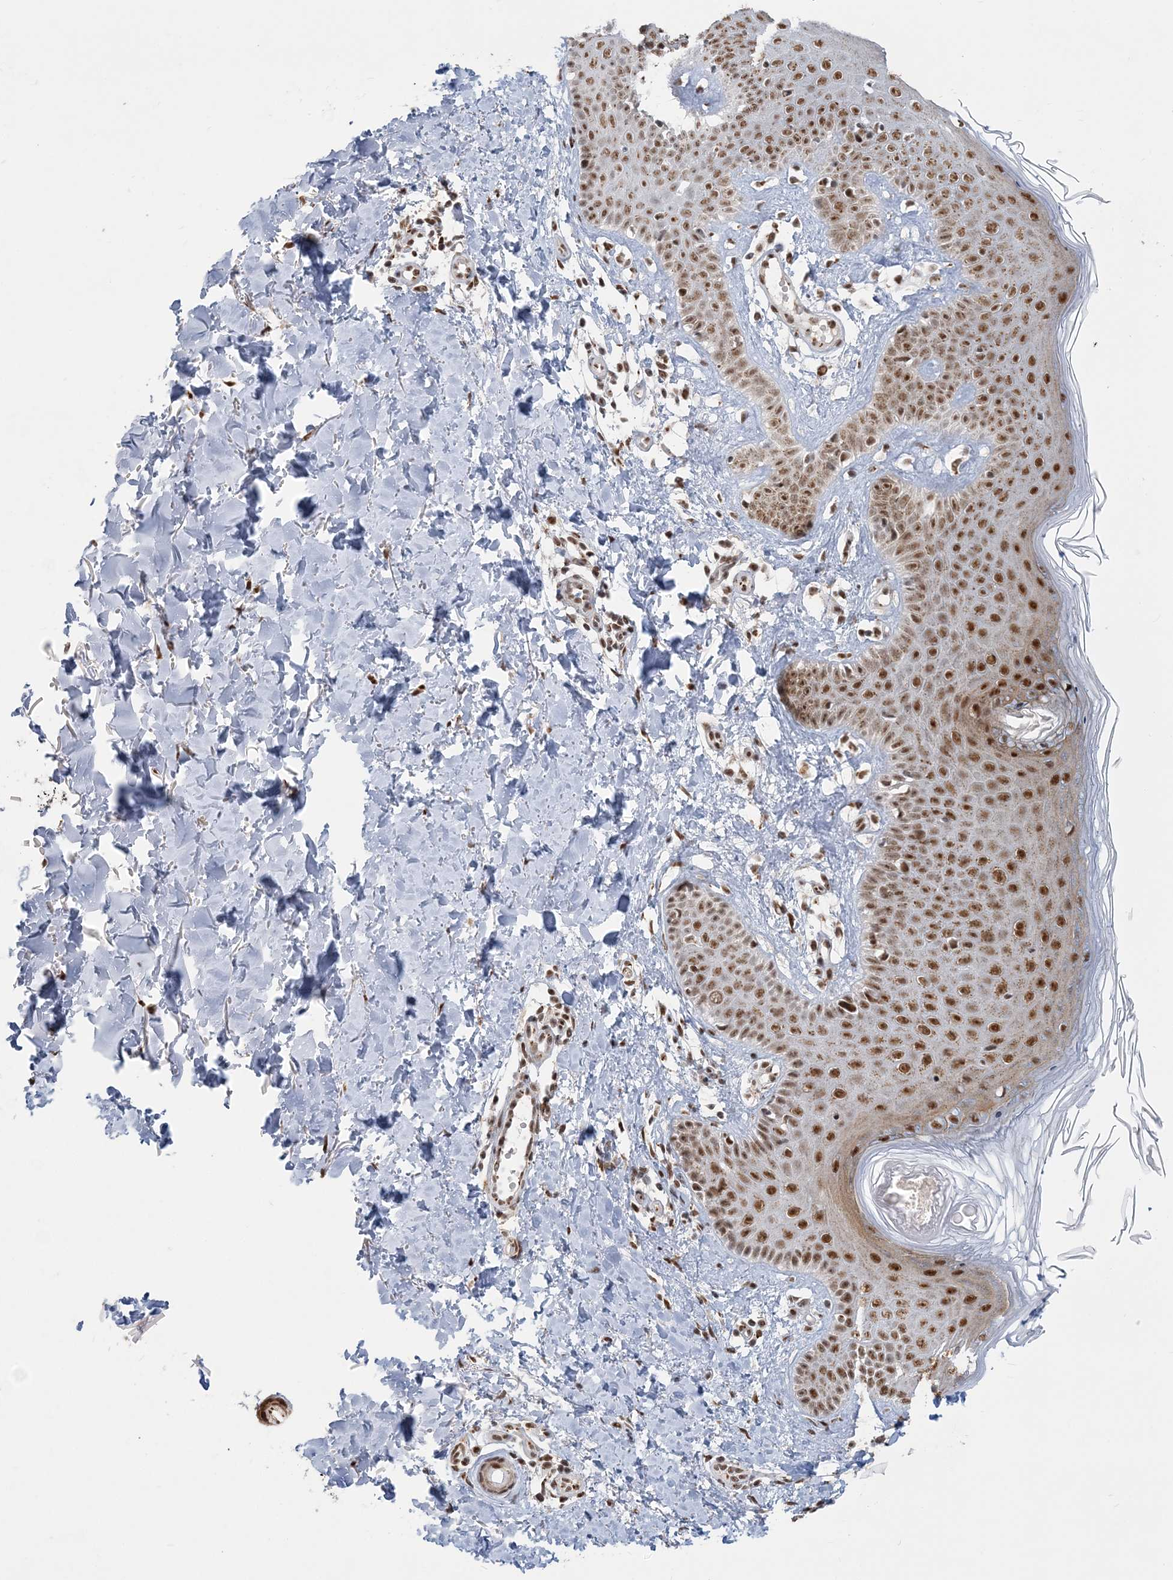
{"staining": {"intensity": "moderate", "quantity": "25%-75%", "location": "nuclear"}, "tissue": "skin", "cell_type": "Fibroblasts", "image_type": "normal", "snomed": [{"axis": "morphology", "description": "Normal tissue, NOS"}, {"axis": "topography", "description": "Skin"}], "caption": "Moderate nuclear positivity is seen in about 25%-75% of fibroblasts in unremarkable skin.", "gene": "PLRG1", "patient": {"sex": "male", "age": 52}}